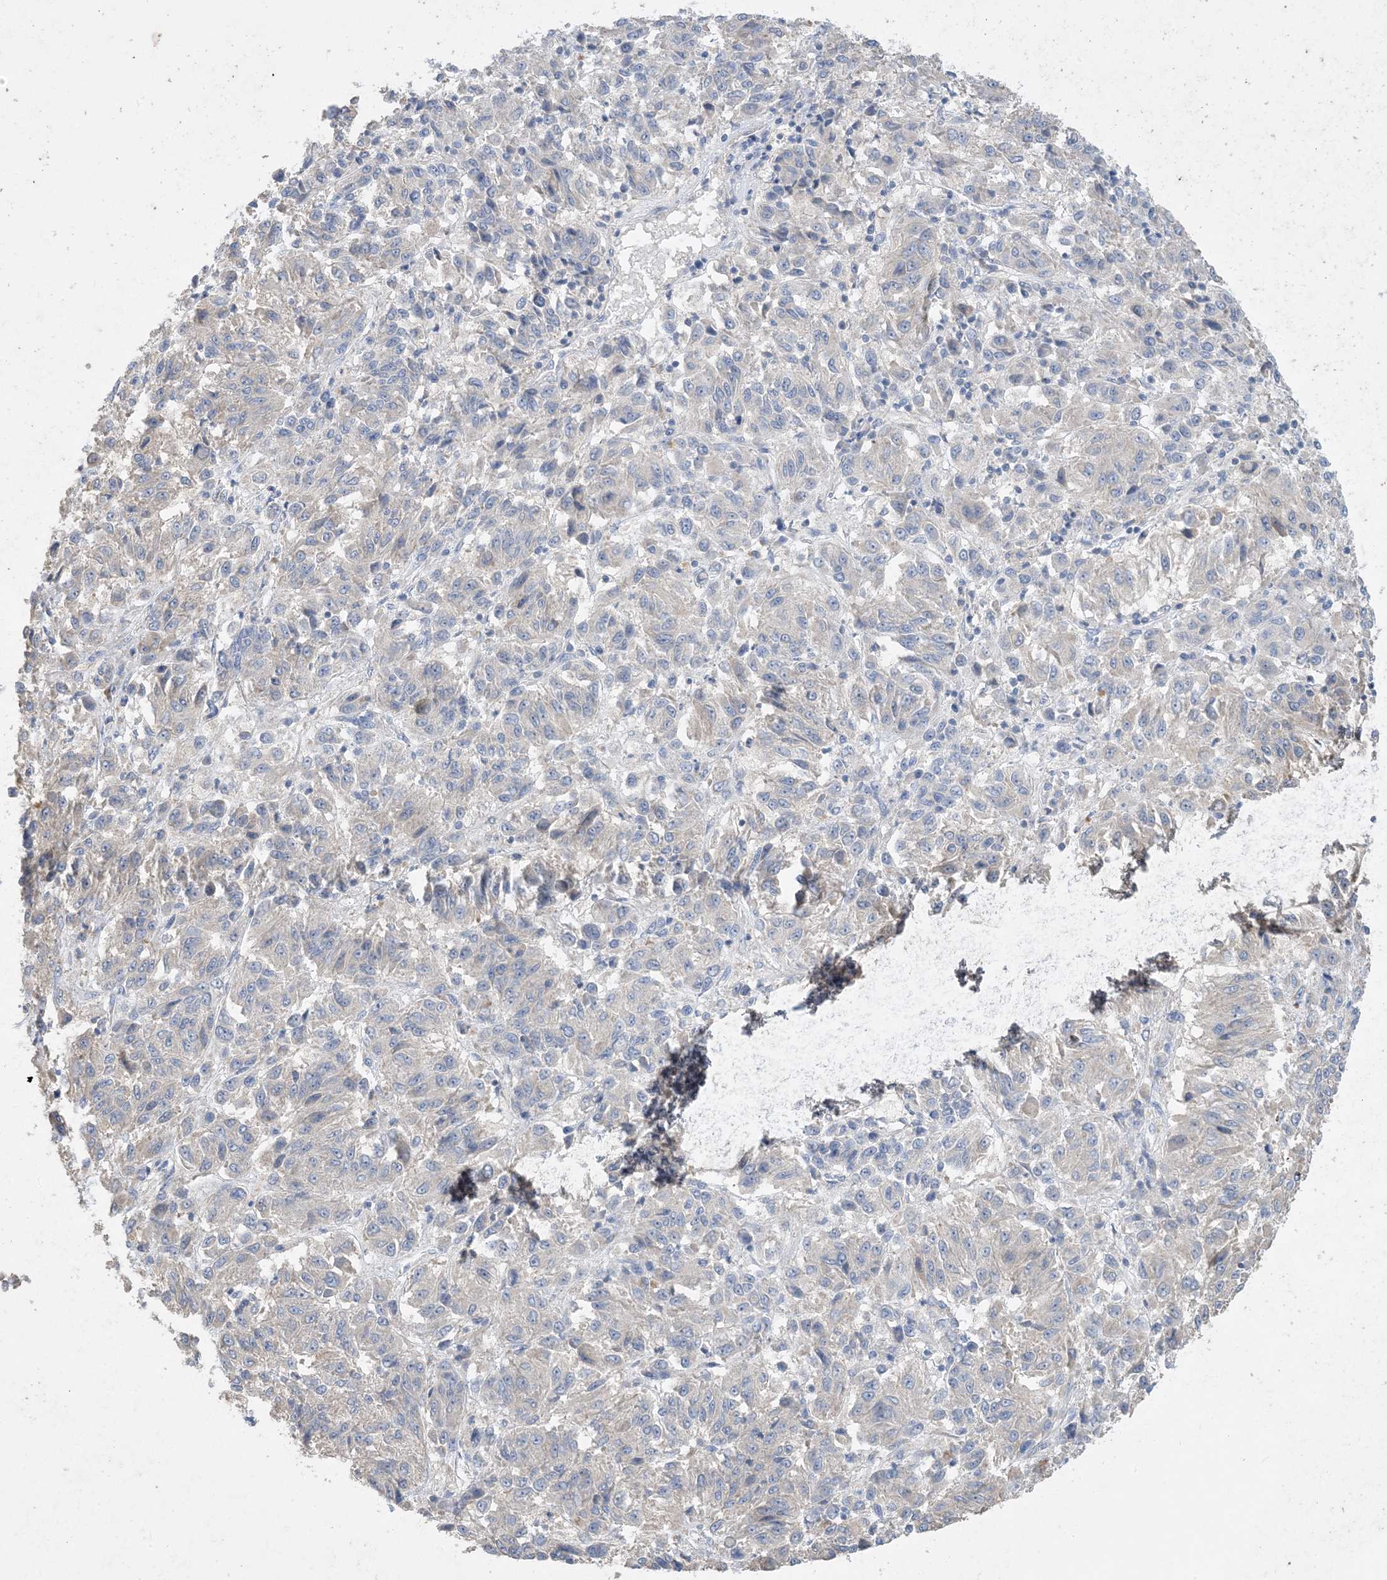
{"staining": {"intensity": "negative", "quantity": "none", "location": "none"}, "tissue": "melanoma", "cell_type": "Tumor cells", "image_type": "cancer", "snomed": [{"axis": "morphology", "description": "Malignant melanoma, Metastatic site"}, {"axis": "topography", "description": "Lung"}], "caption": "Image shows no significant protein positivity in tumor cells of melanoma.", "gene": "KPRP", "patient": {"sex": "male", "age": 64}}